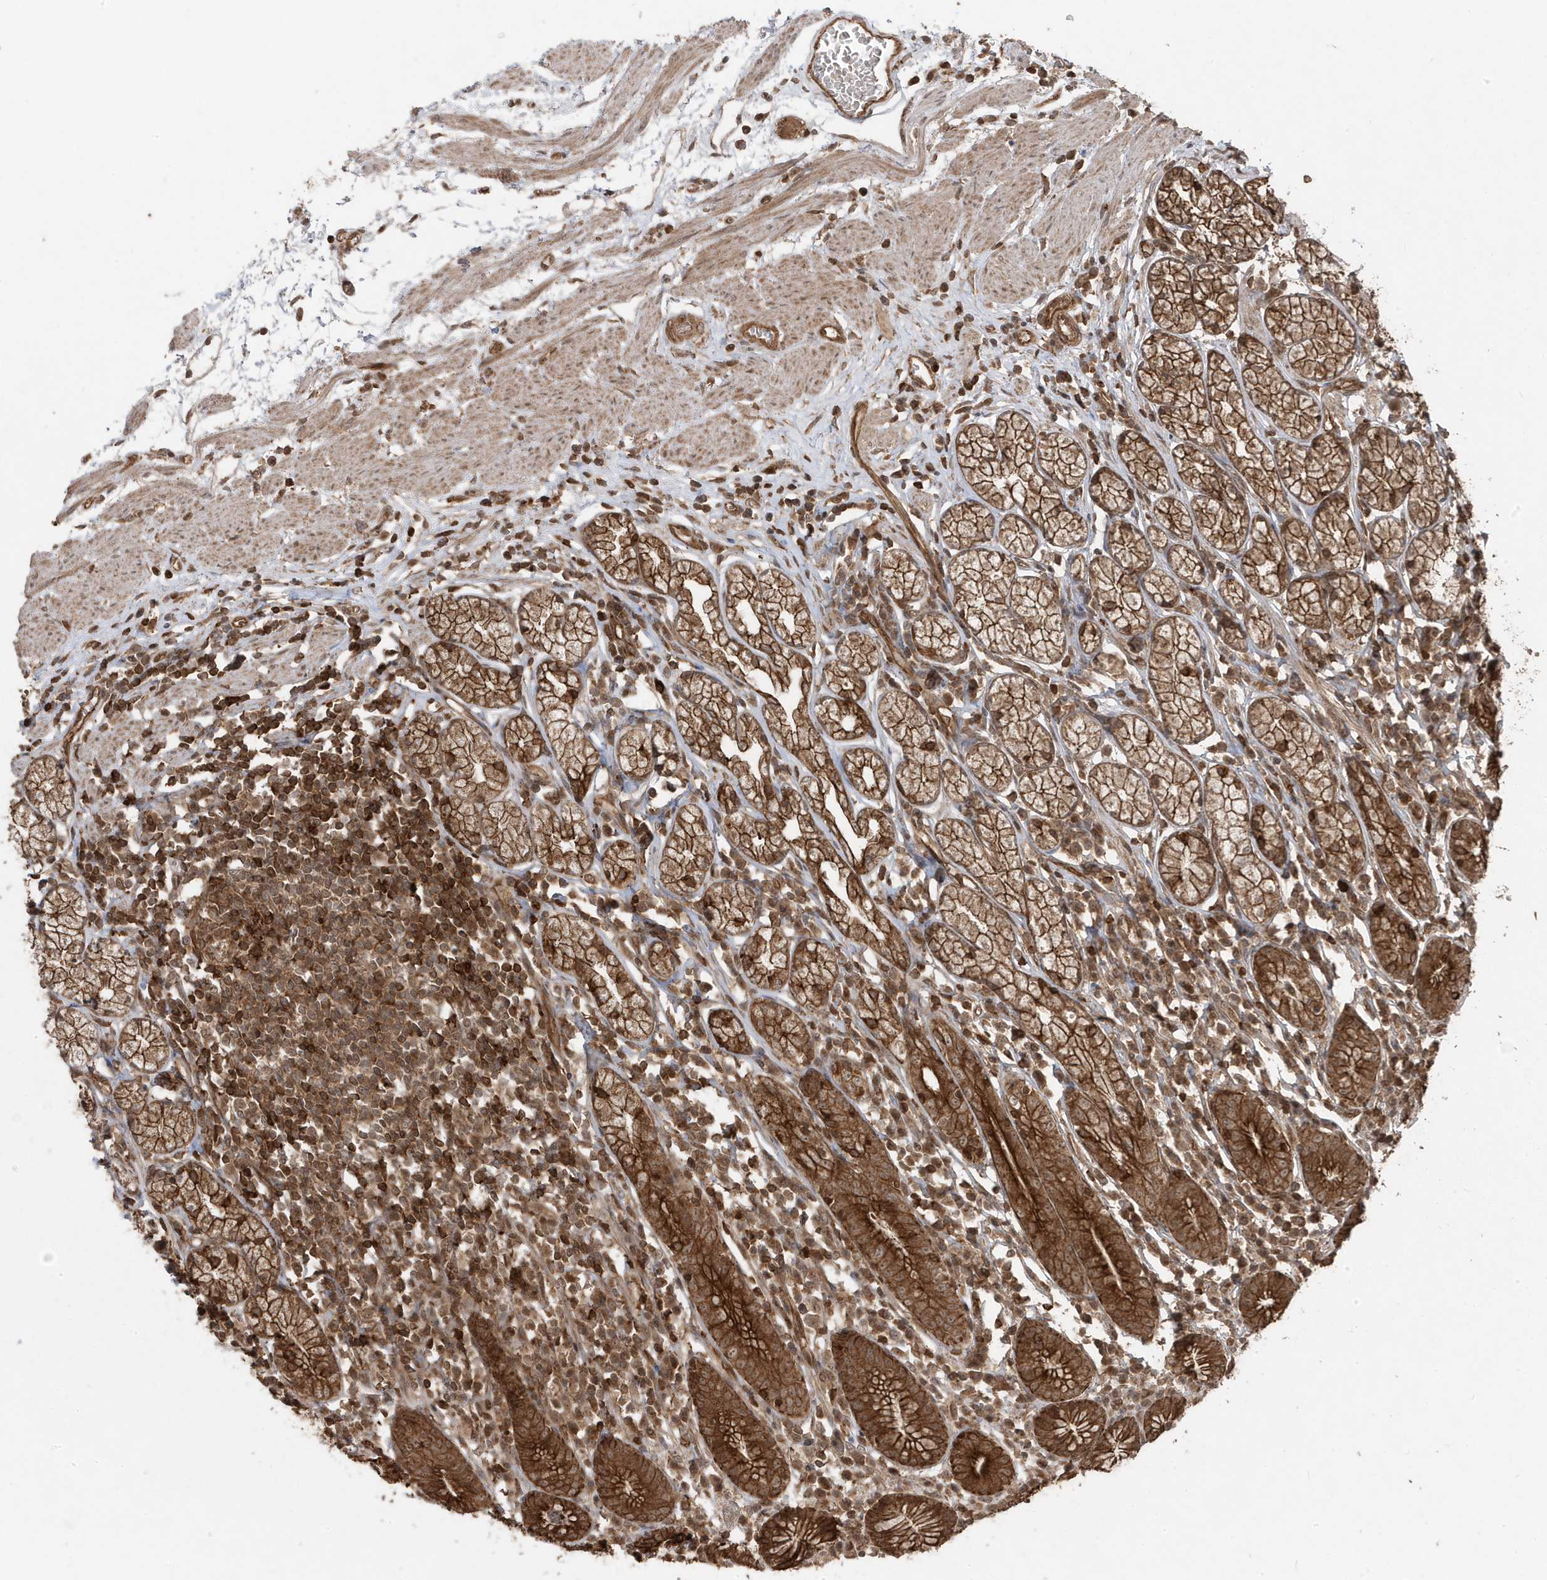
{"staining": {"intensity": "strong", "quantity": ">75%", "location": "cytoplasmic/membranous"}, "tissue": "stomach", "cell_type": "Glandular cells", "image_type": "normal", "snomed": [{"axis": "morphology", "description": "Normal tissue, NOS"}, {"axis": "topography", "description": "Stomach"}], "caption": "This is a histology image of IHC staining of unremarkable stomach, which shows strong positivity in the cytoplasmic/membranous of glandular cells.", "gene": "ASAP1", "patient": {"sex": "male", "age": 55}}